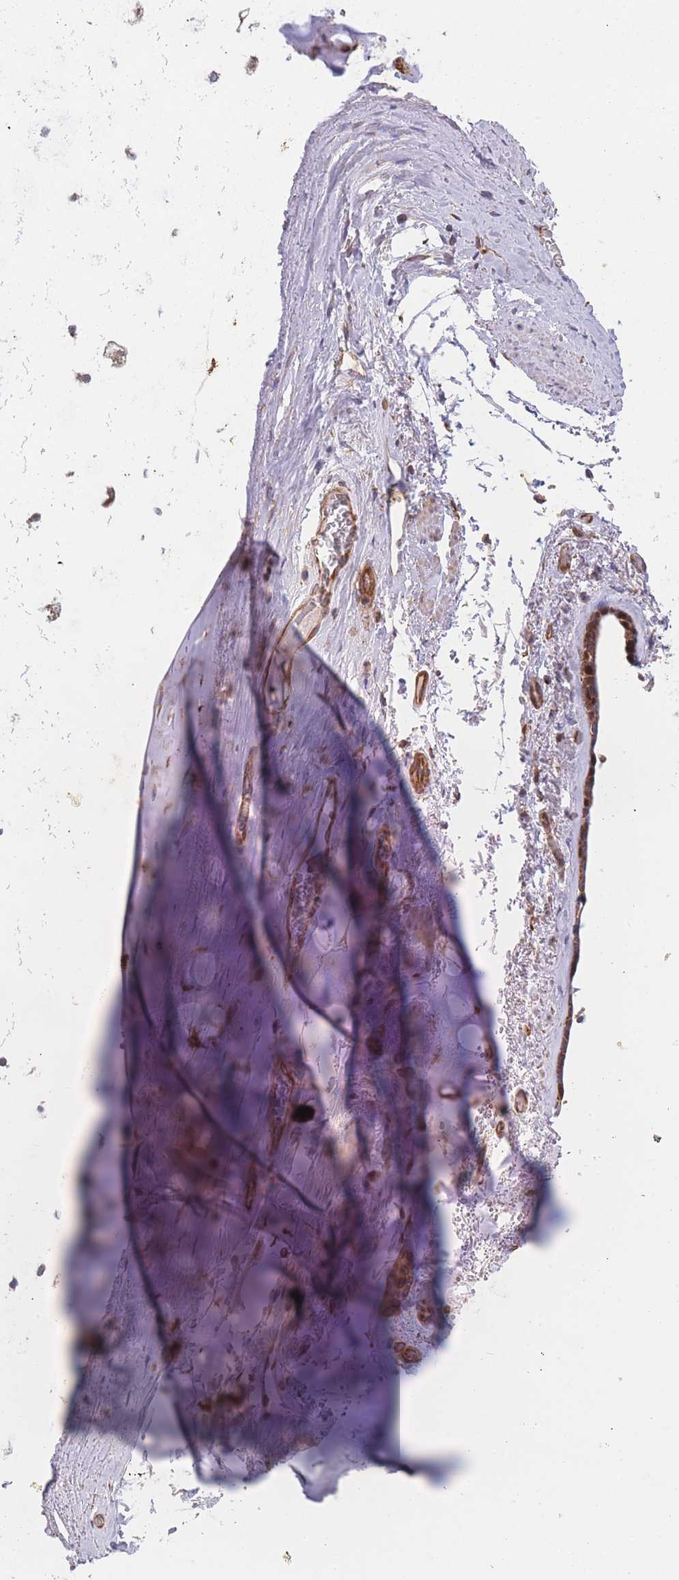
{"staining": {"intensity": "moderate", "quantity": ">75%", "location": "cytoplasmic/membranous"}, "tissue": "adipose tissue", "cell_type": "Adipocytes", "image_type": "normal", "snomed": [{"axis": "morphology", "description": "Normal tissue, NOS"}, {"axis": "topography", "description": "Cartilage tissue"}], "caption": "This image displays normal adipose tissue stained with IHC to label a protein in brown. The cytoplasmic/membranous of adipocytes show moderate positivity for the protein. Nuclei are counter-stained blue.", "gene": "MTRES1", "patient": {"sex": "male", "age": 66}}